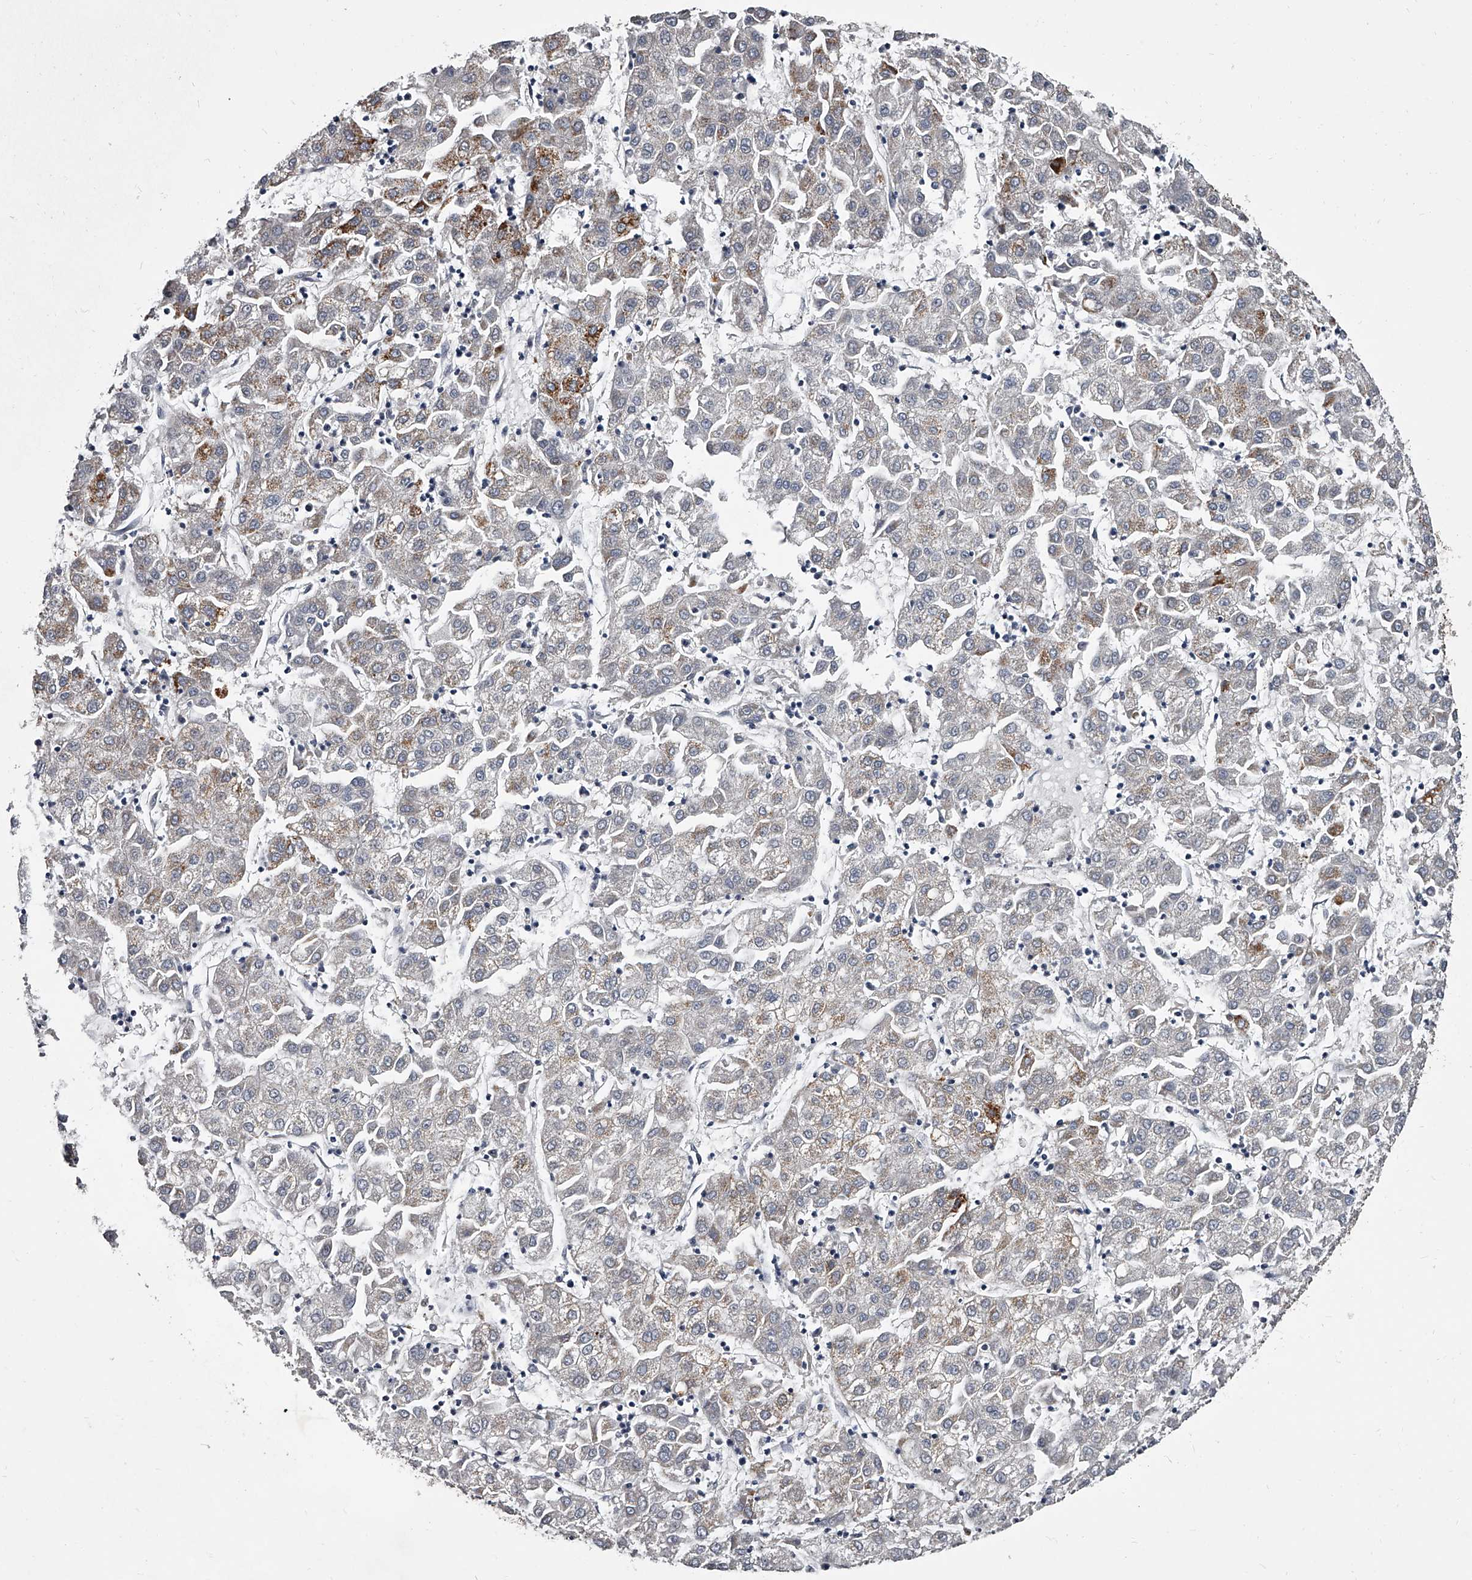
{"staining": {"intensity": "moderate", "quantity": "<25%", "location": "cytoplasmic/membranous"}, "tissue": "liver cancer", "cell_type": "Tumor cells", "image_type": "cancer", "snomed": [{"axis": "morphology", "description": "Carcinoma, Hepatocellular, NOS"}, {"axis": "topography", "description": "Liver"}], "caption": "Liver cancer (hepatocellular carcinoma) stained with DAB (3,3'-diaminobenzidine) immunohistochemistry (IHC) reveals low levels of moderate cytoplasmic/membranous staining in about <25% of tumor cells.", "gene": "GAPVD1", "patient": {"sex": "male", "age": 72}}